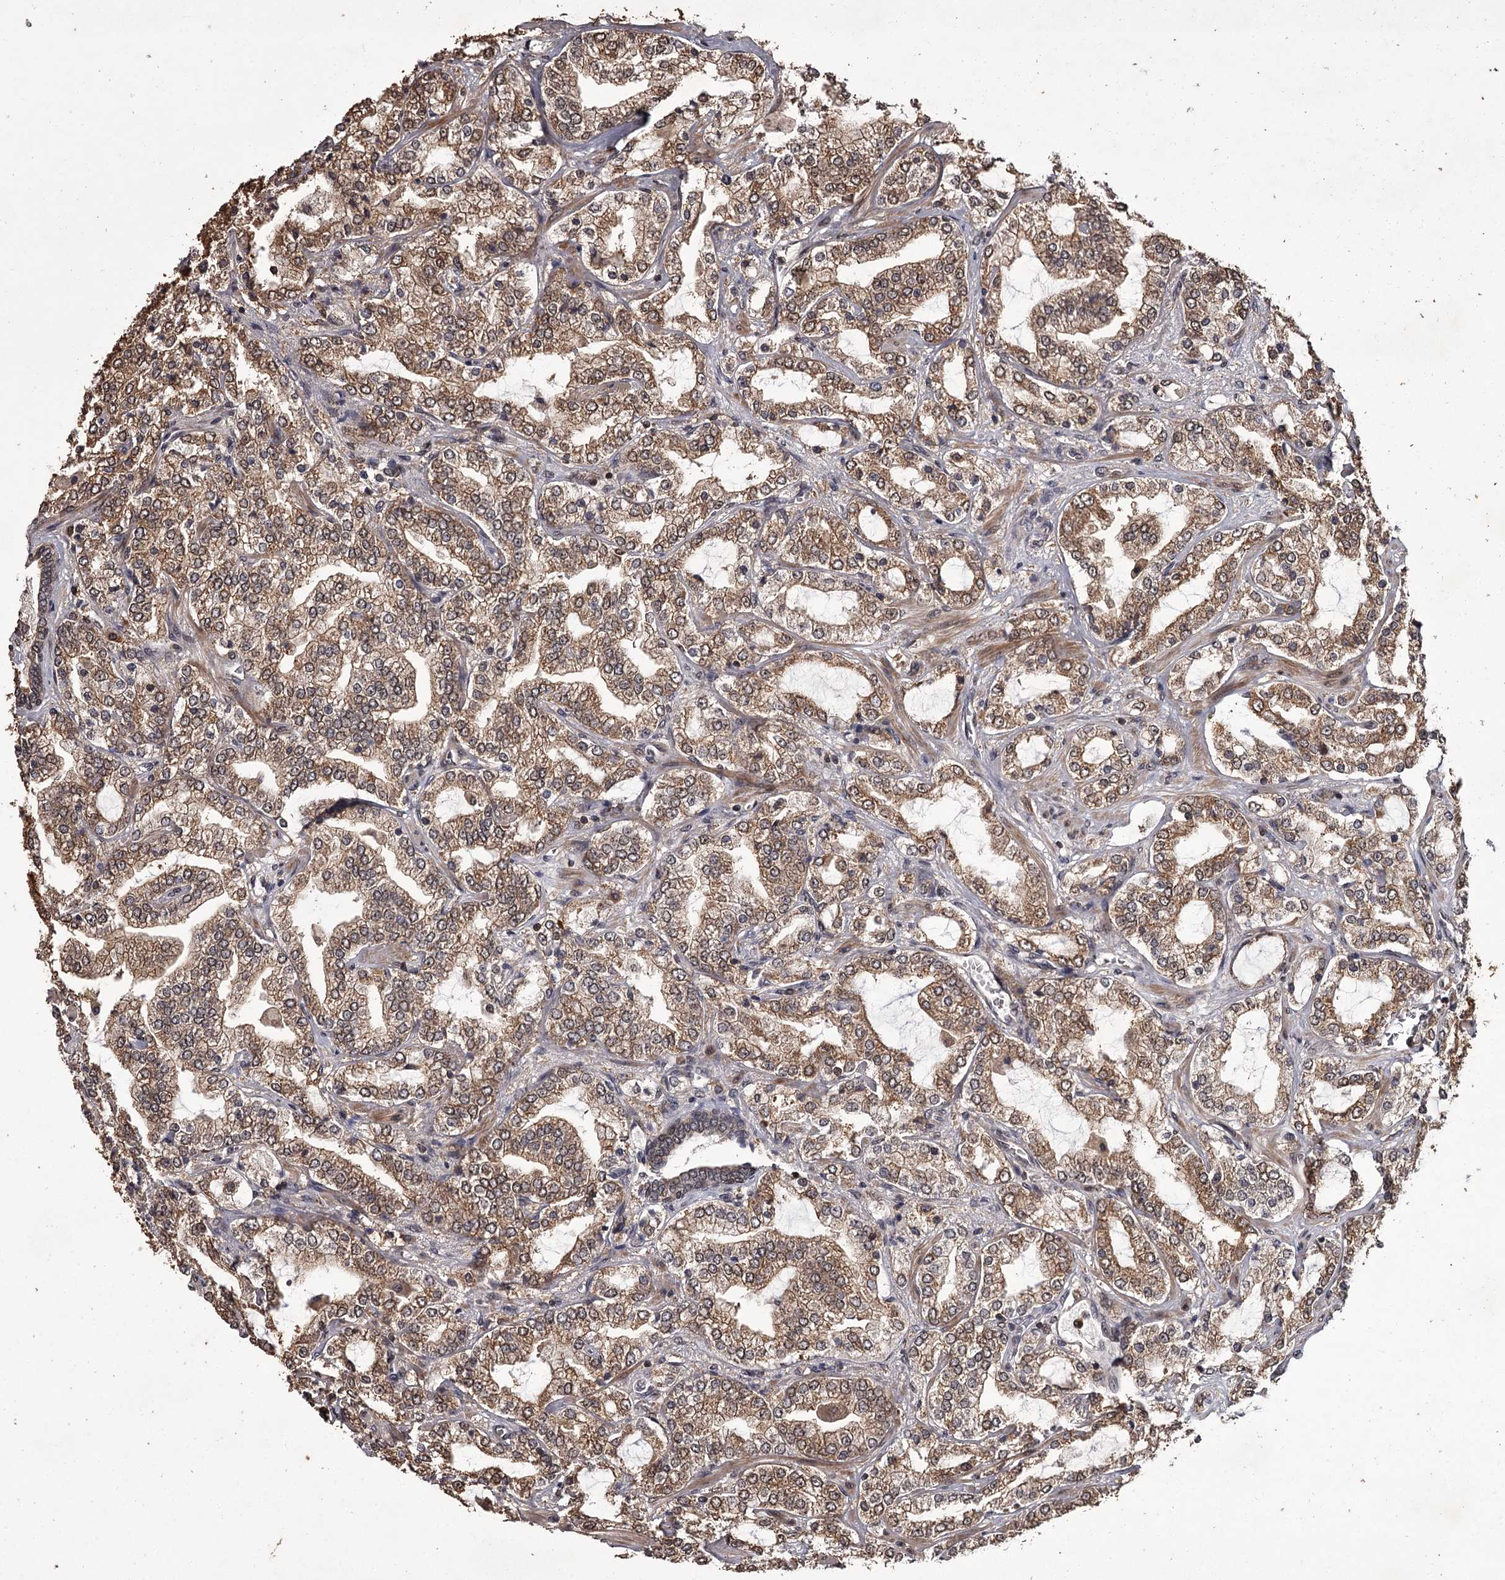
{"staining": {"intensity": "moderate", "quantity": ">75%", "location": "cytoplasmic/membranous"}, "tissue": "prostate cancer", "cell_type": "Tumor cells", "image_type": "cancer", "snomed": [{"axis": "morphology", "description": "Adenocarcinoma, High grade"}, {"axis": "topography", "description": "Prostate"}], "caption": "The photomicrograph displays a brown stain indicating the presence of a protein in the cytoplasmic/membranous of tumor cells in prostate adenocarcinoma (high-grade).", "gene": "NPRL2", "patient": {"sex": "male", "age": 64}}